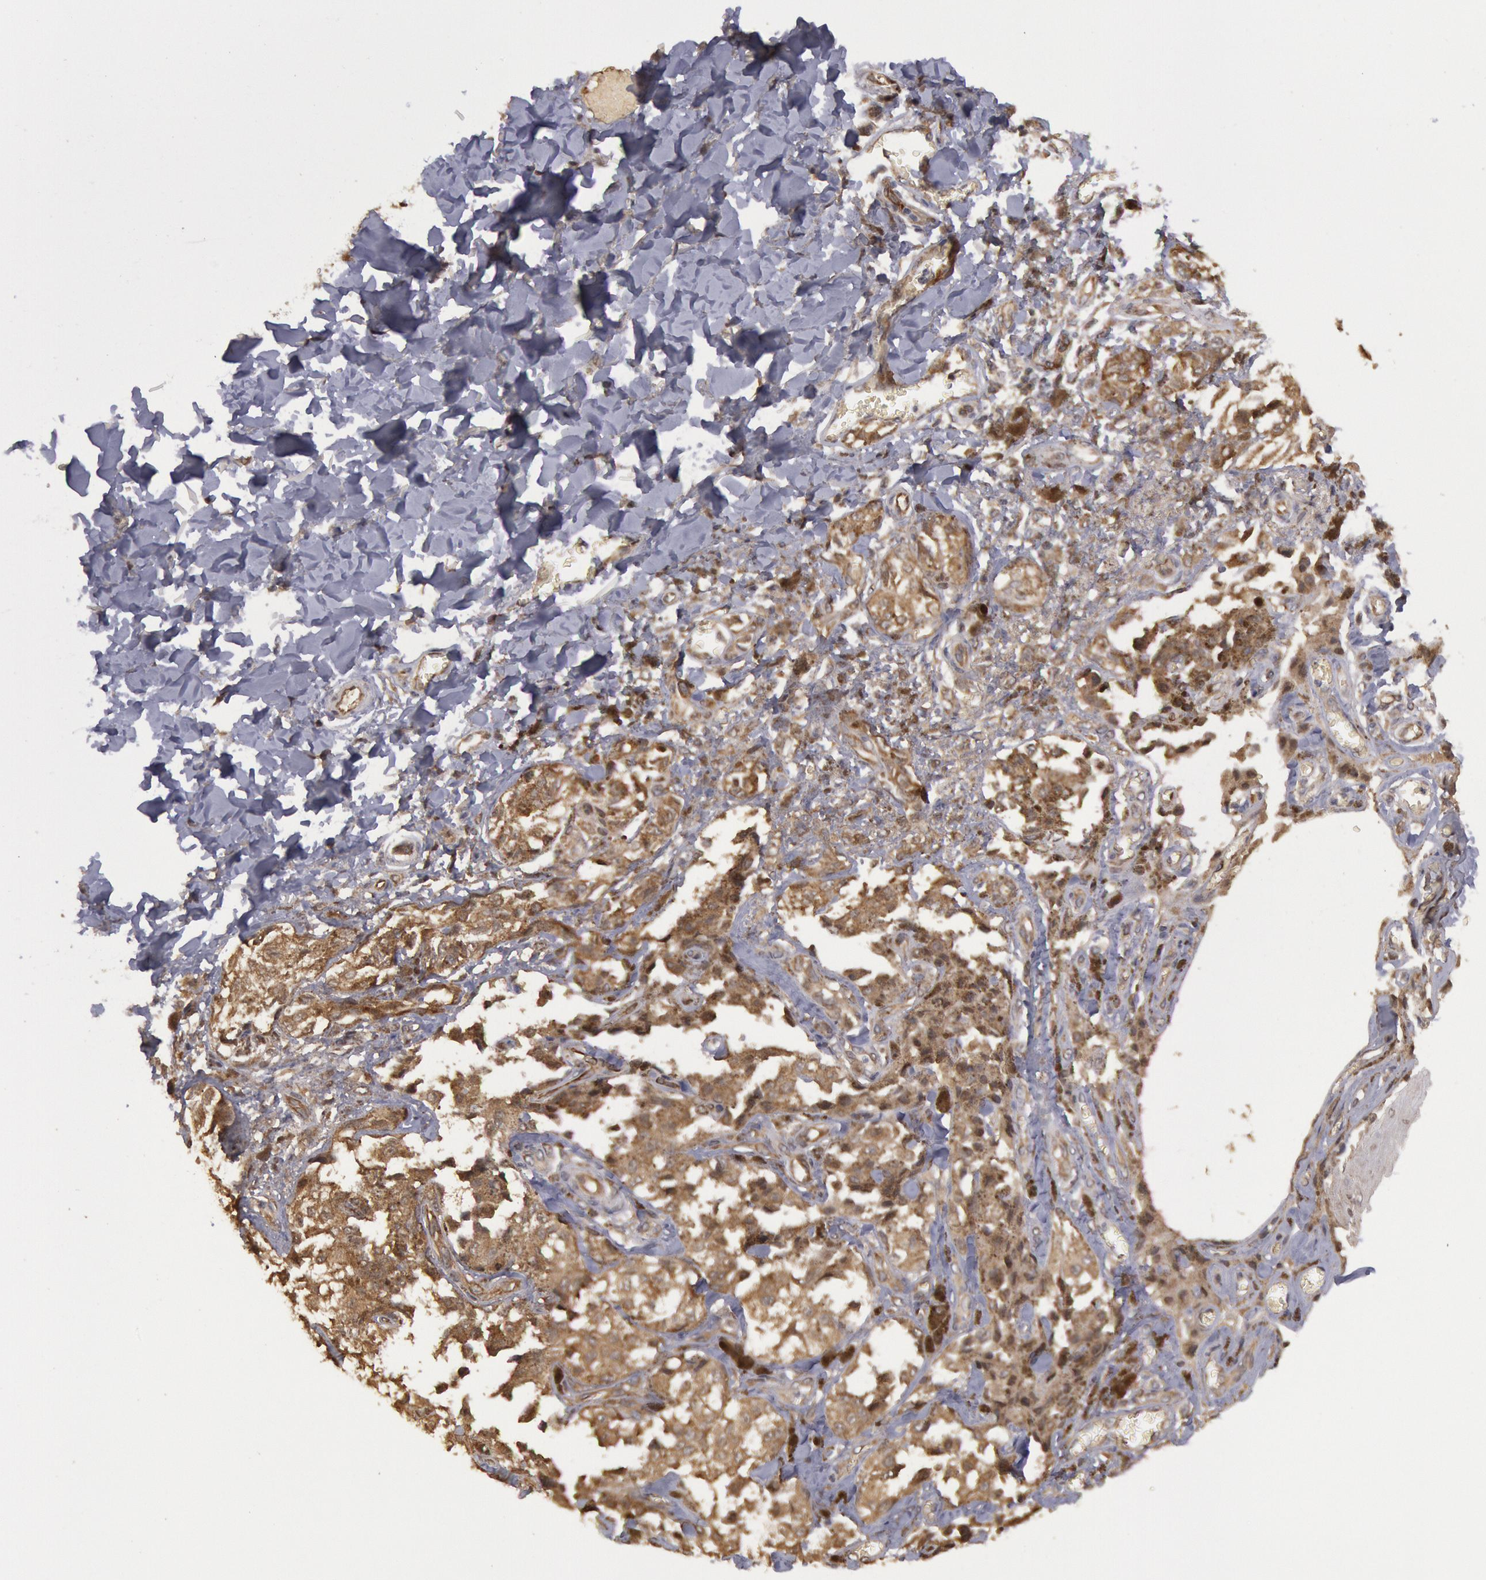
{"staining": {"intensity": "moderate", "quantity": ">75%", "location": "cytoplasmic/membranous"}, "tissue": "melanoma", "cell_type": "Tumor cells", "image_type": "cancer", "snomed": [{"axis": "morphology", "description": "Malignant melanoma, NOS"}, {"axis": "topography", "description": "Skin"}], "caption": "Protein analysis of malignant melanoma tissue reveals moderate cytoplasmic/membranous expression in about >75% of tumor cells.", "gene": "USP14", "patient": {"sex": "female", "age": 82}}